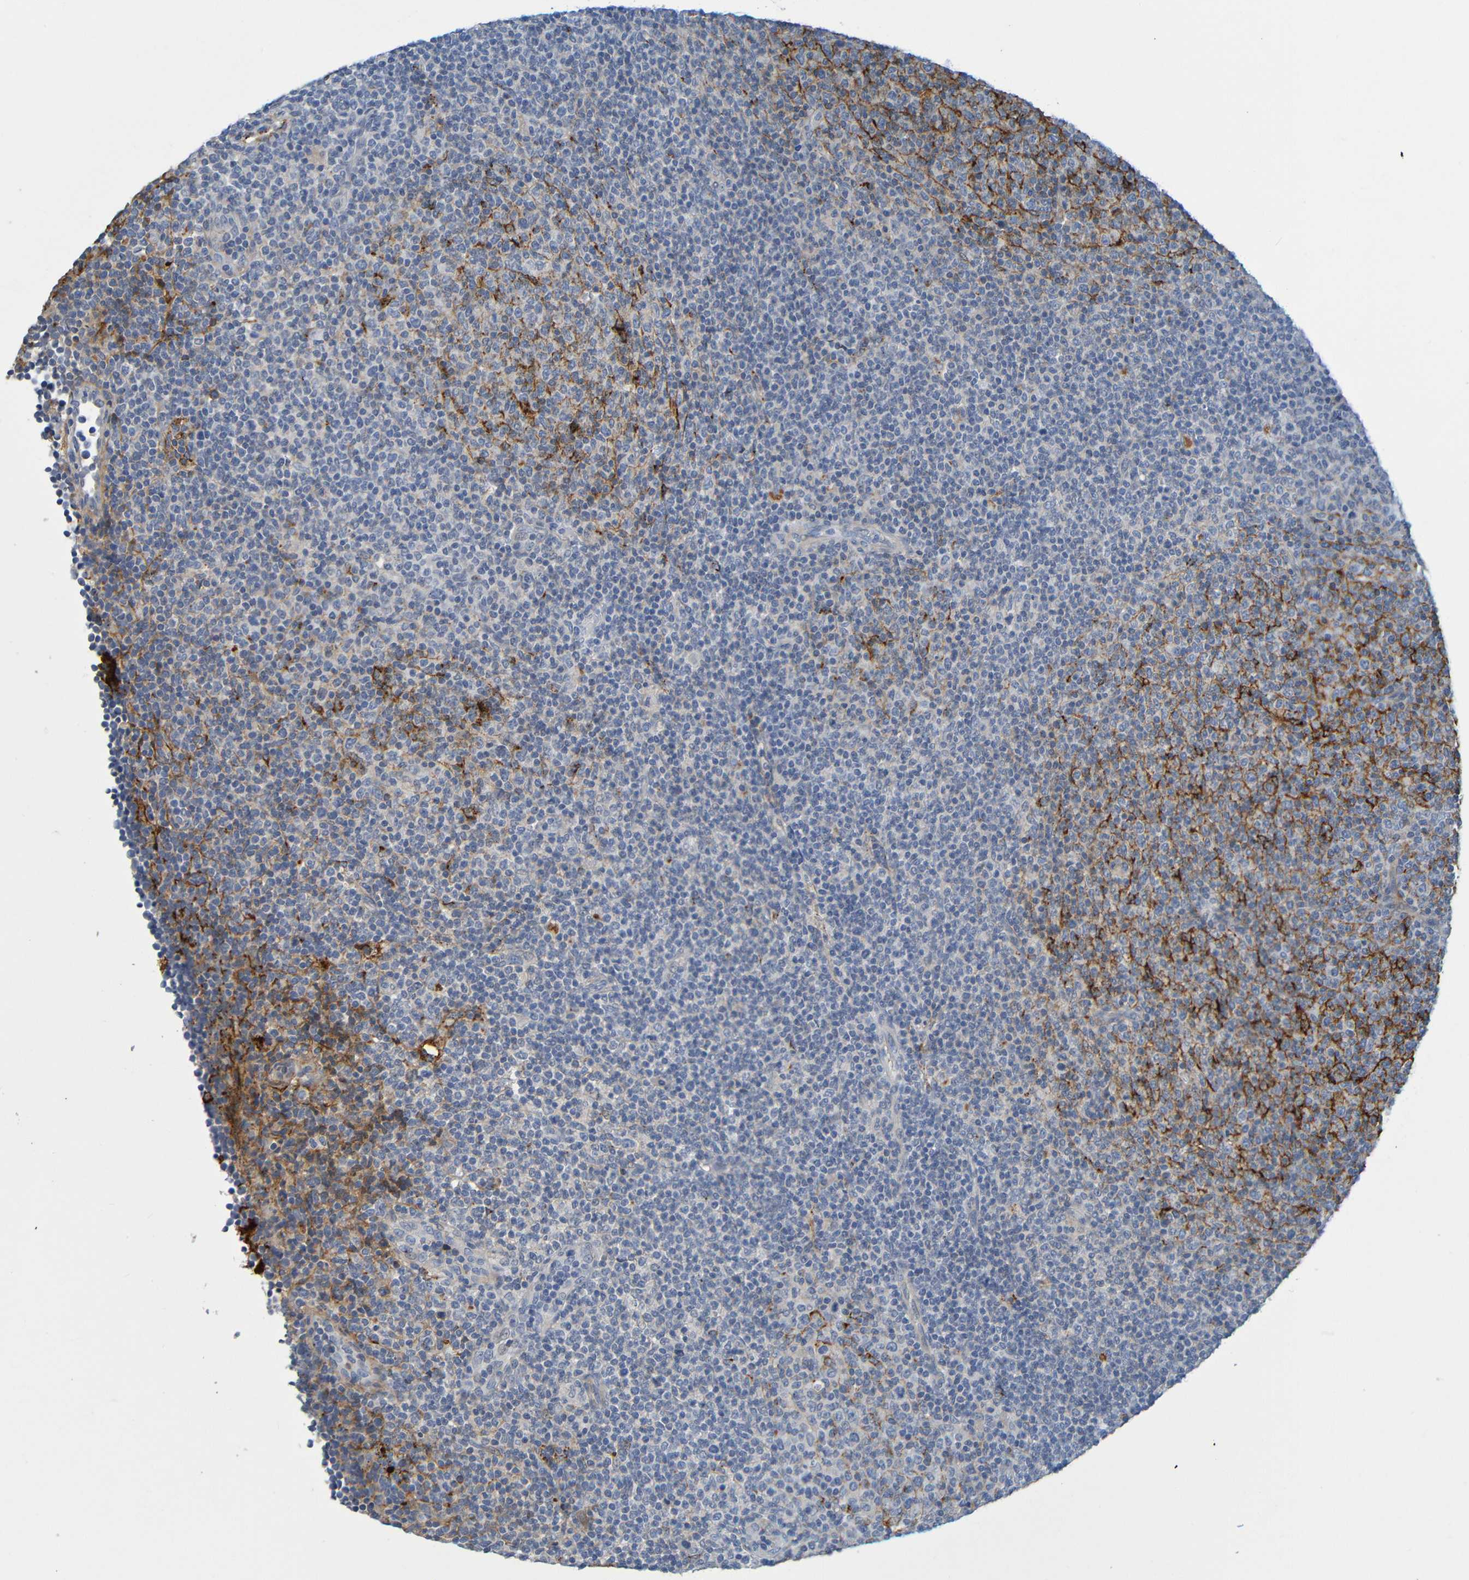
{"staining": {"intensity": "strong", "quantity": "<25%", "location": "cytoplasmic/membranous"}, "tissue": "lymphoma", "cell_type": "Tumor cells", "image_type": "cancer", "snomed": [{"axis": "morphology", "description": "Malignant lymphoma, non-Hodgkin's type, Low grade"}, {"axis": "topography", "description": "Lymph node"}], "caption": "Lymphoma tissue displays strong cytoplasmic/membranous staining in about <25% of tumor cells, visualized by immunohistochemistry.", "gene": "IL10", "patient": {"sex": "male", "age": 70}}